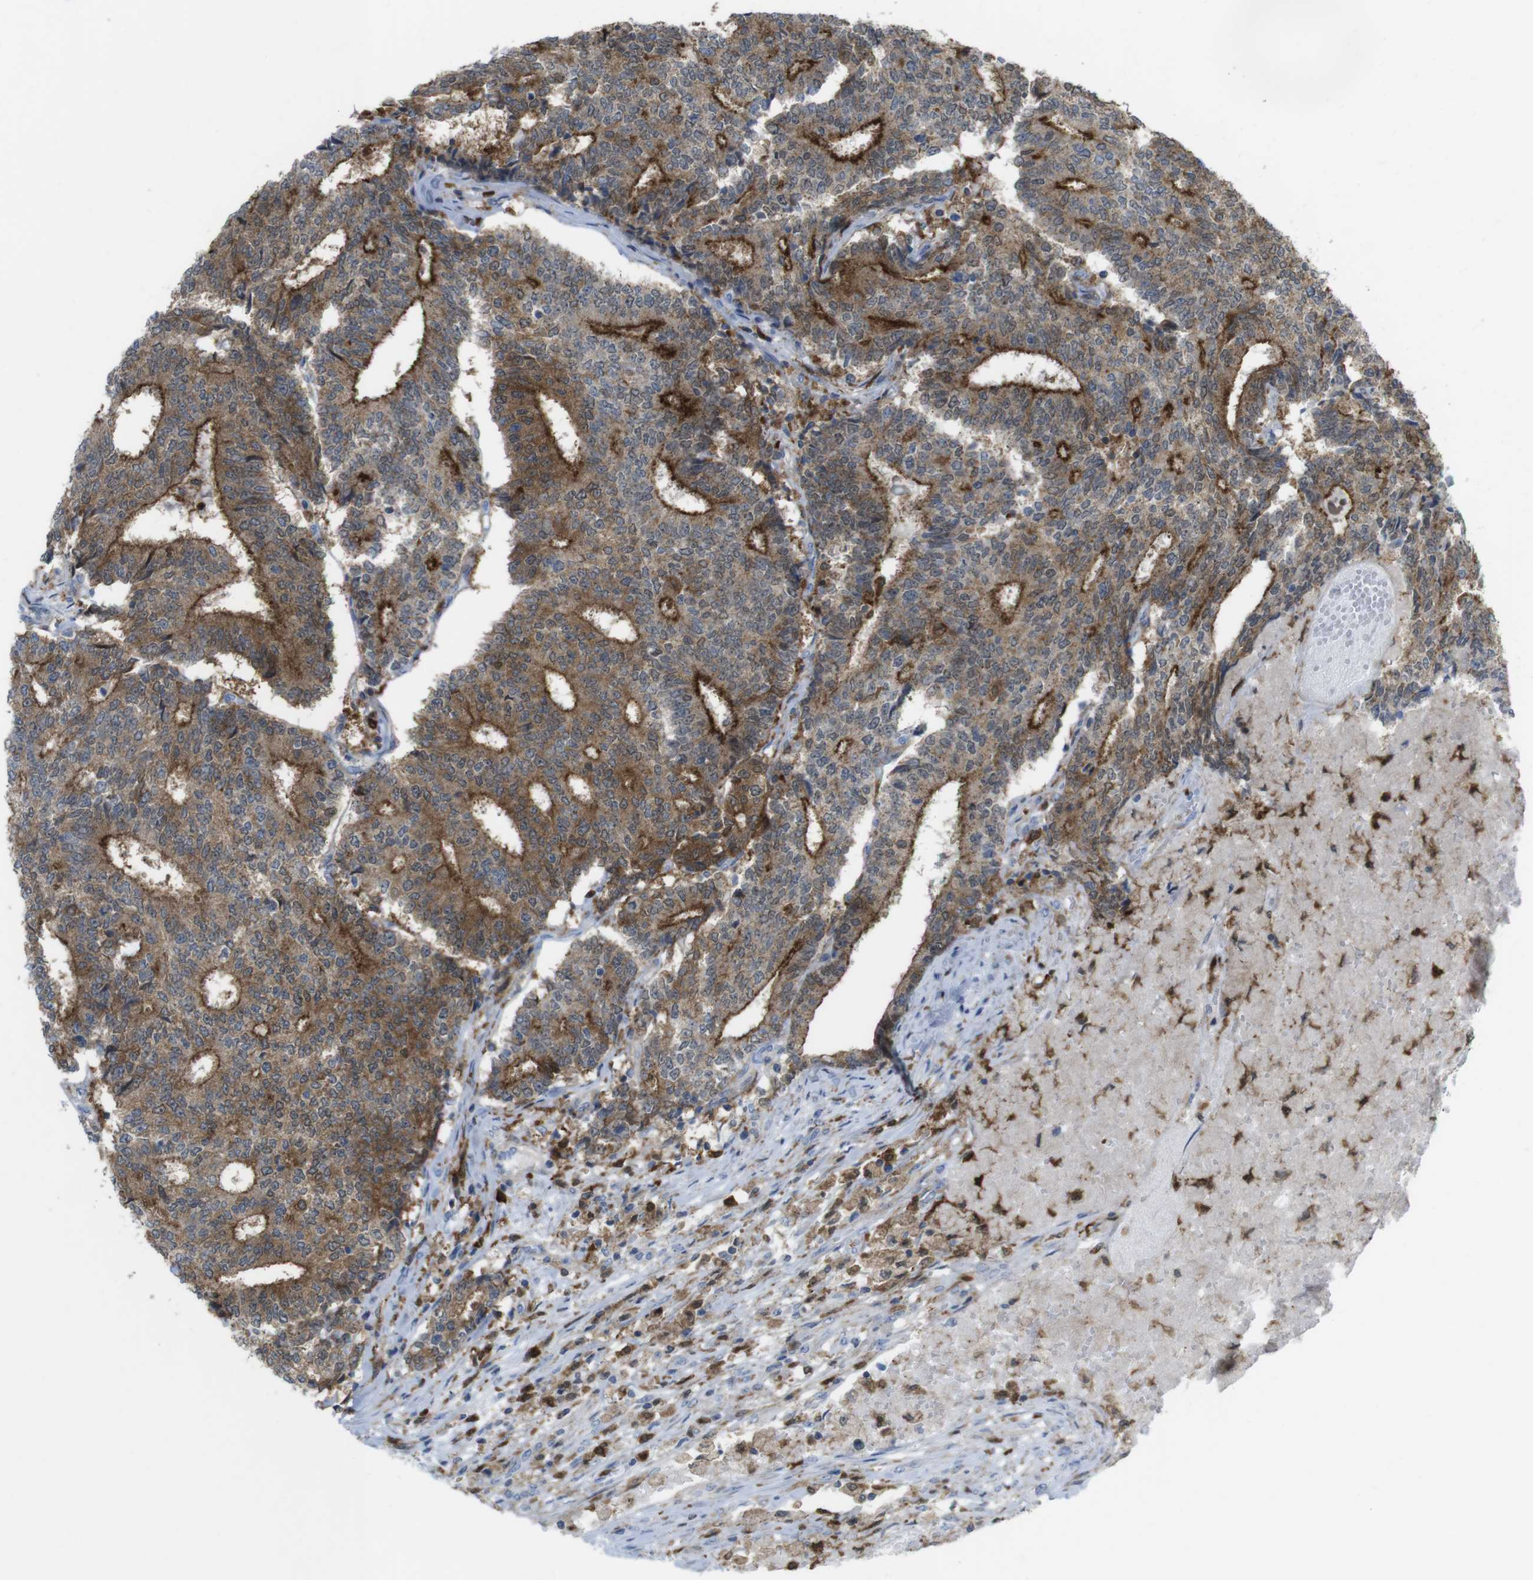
{"staining": {"intensity": "strong", "quantity": ">75%", "location": "cytoplasmic/membranous"}, "tissue": "prostate cancer", "cell_type": "Tumor cells", "image_type": "cancer", "snomed": [{"axis": "morphology", "description": "Normal tissue, NOS"}, {"axis": "morphology", "description": "Adenocarcinoma, High grade"}, {"axis": "topography", "description": "Prostate"}, {"axis": "topography", "description": "Seminal veicle"}], "caption": "Brown immunohistochemical staining in human high-grade adenocarcinoma (prostate) reveals strong cytoplasmic/membranous positivity in approximately >75% of tumor cells.", "gene": "PRKCD", "patient": {"sex": "male", "age": 55}}